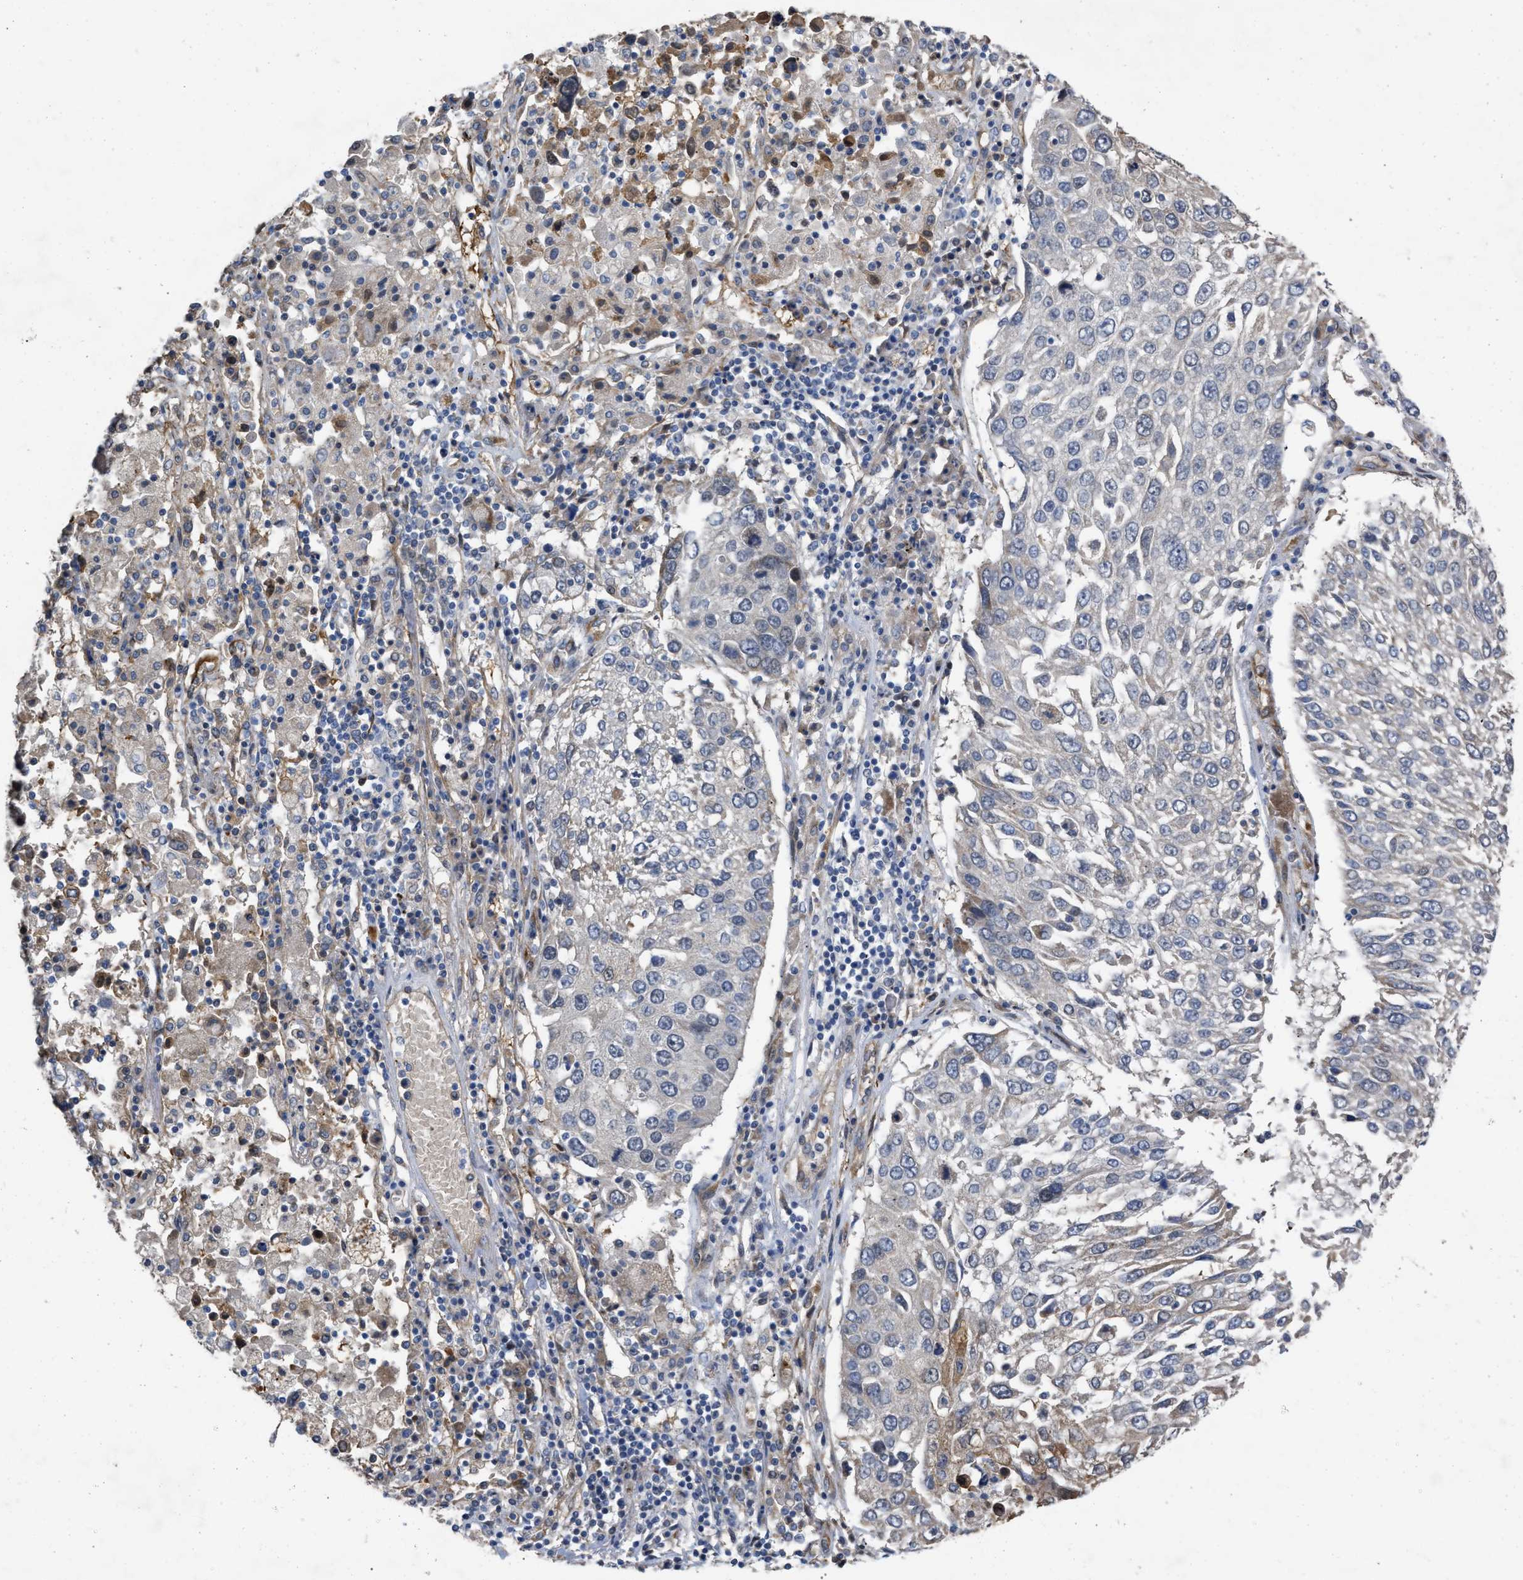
{"staining": {"intensity": "weak", "quantity": "<25%", "location": "cytoplasmic/membranous"}, "tissue": "lung cancer", "cell_type": "Tumor cells", "image_type": "cancer", "snomed": [{"axis": "morphology", "description": "Squamous cell carcinoma, NOS"}, {"axis": "topography", "description": "Lung"}], "caption": "The histopathology image displays no staining of tumor cells in lung cancer (squamous cell carcinoma).", "gene": "SLC4A11", "patient": {"sex": "male", "age": 65}}